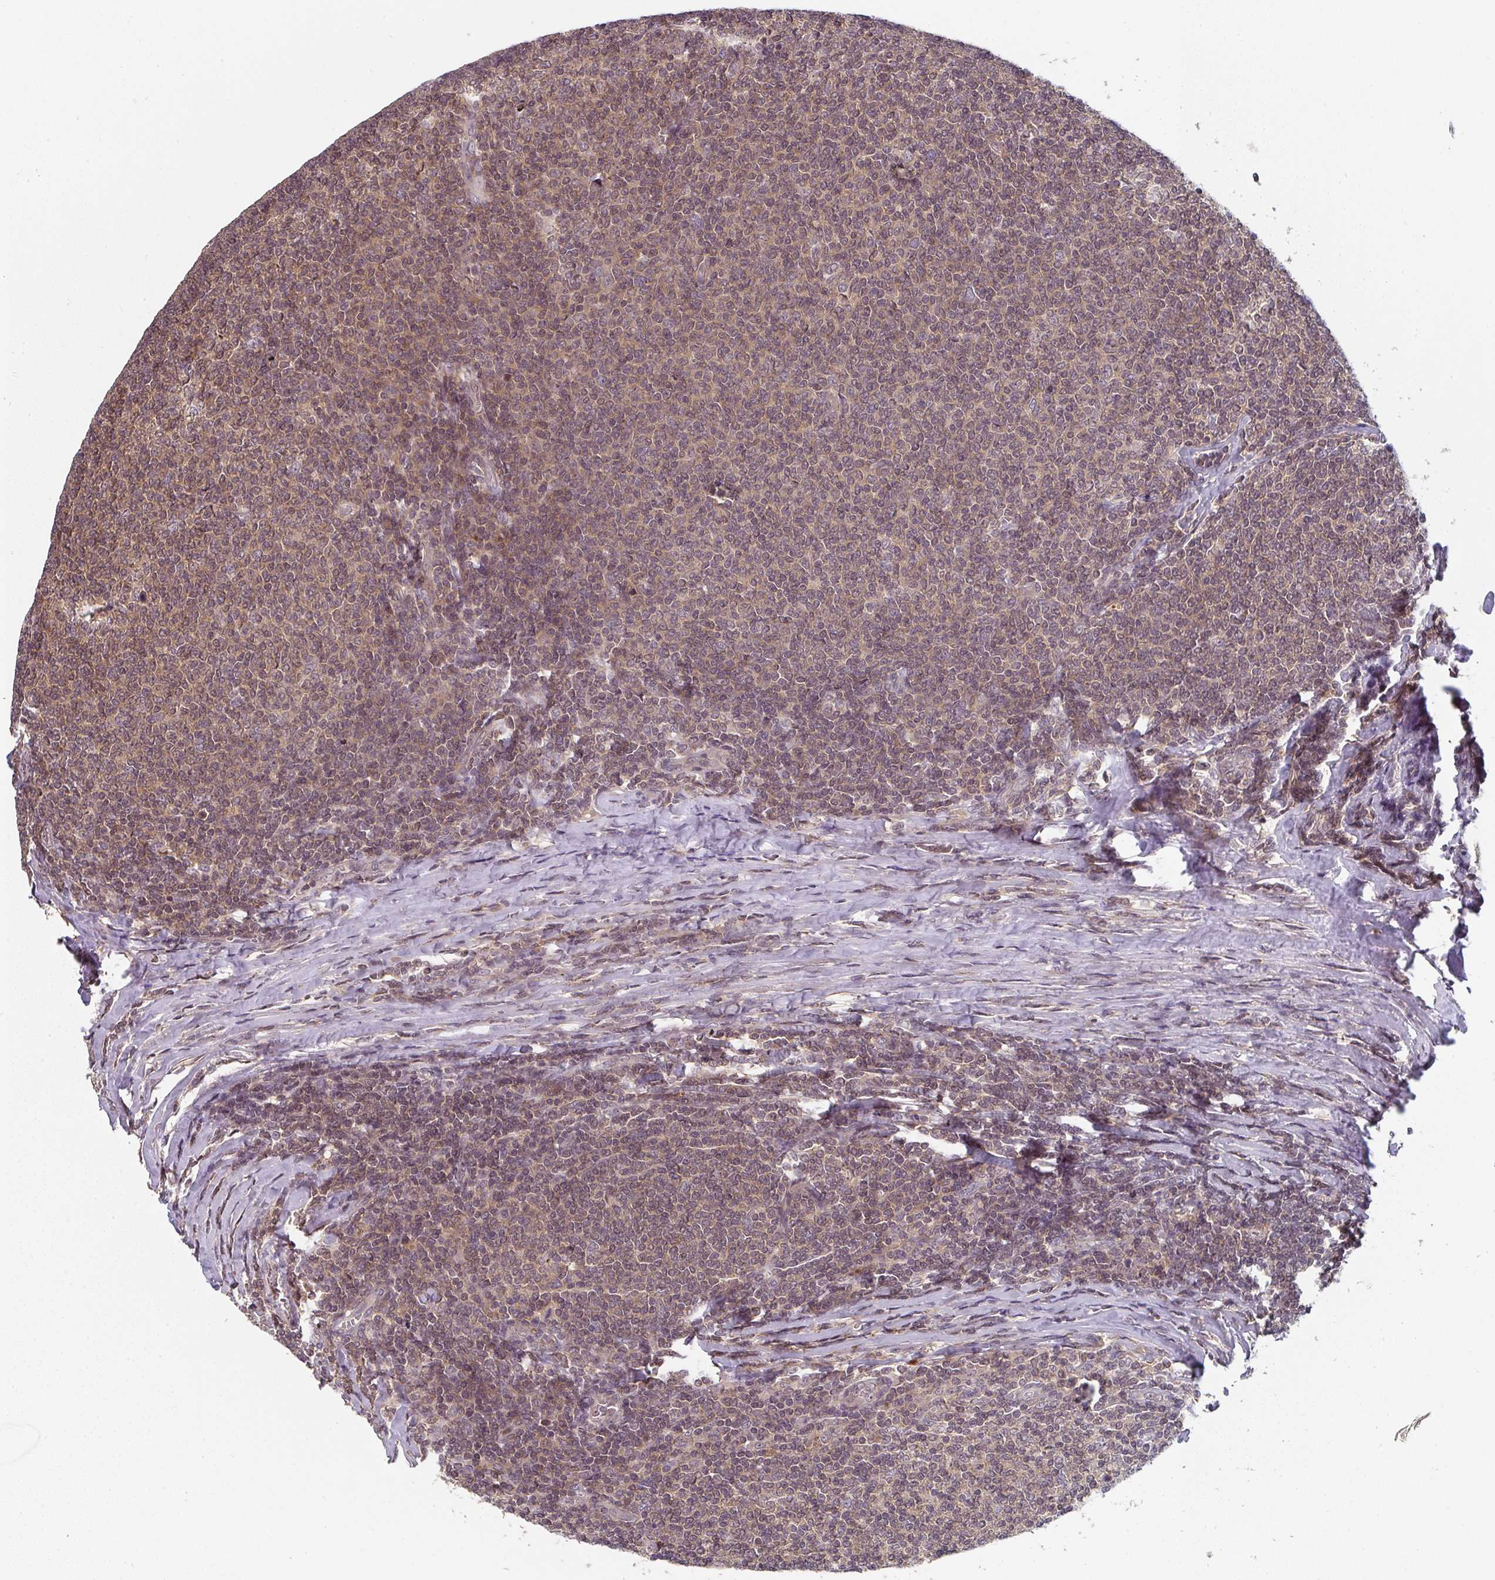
{"staining": {"intensity": "moderate", "quantity": ">75%", "location": "cytoplasmic/membranous"}, "tissue": "lymphoma", "cell_type": "Tumor cells", "image_type": "cancer", "snomed": [{"axis": "morphology", "description": "Malignant lymphoma, non-Hodgkin's type, Low grade"}, {"axis": "topography", "description": "Lymph node"}], "caption": "Malignant lymphoma, non-Hodgkin's type (low-grade) stained with a protein marker exhibits moderate staining in tumor cells.", "gene": "RANGRF", "patient": {"sex": "male", "age": 52}}